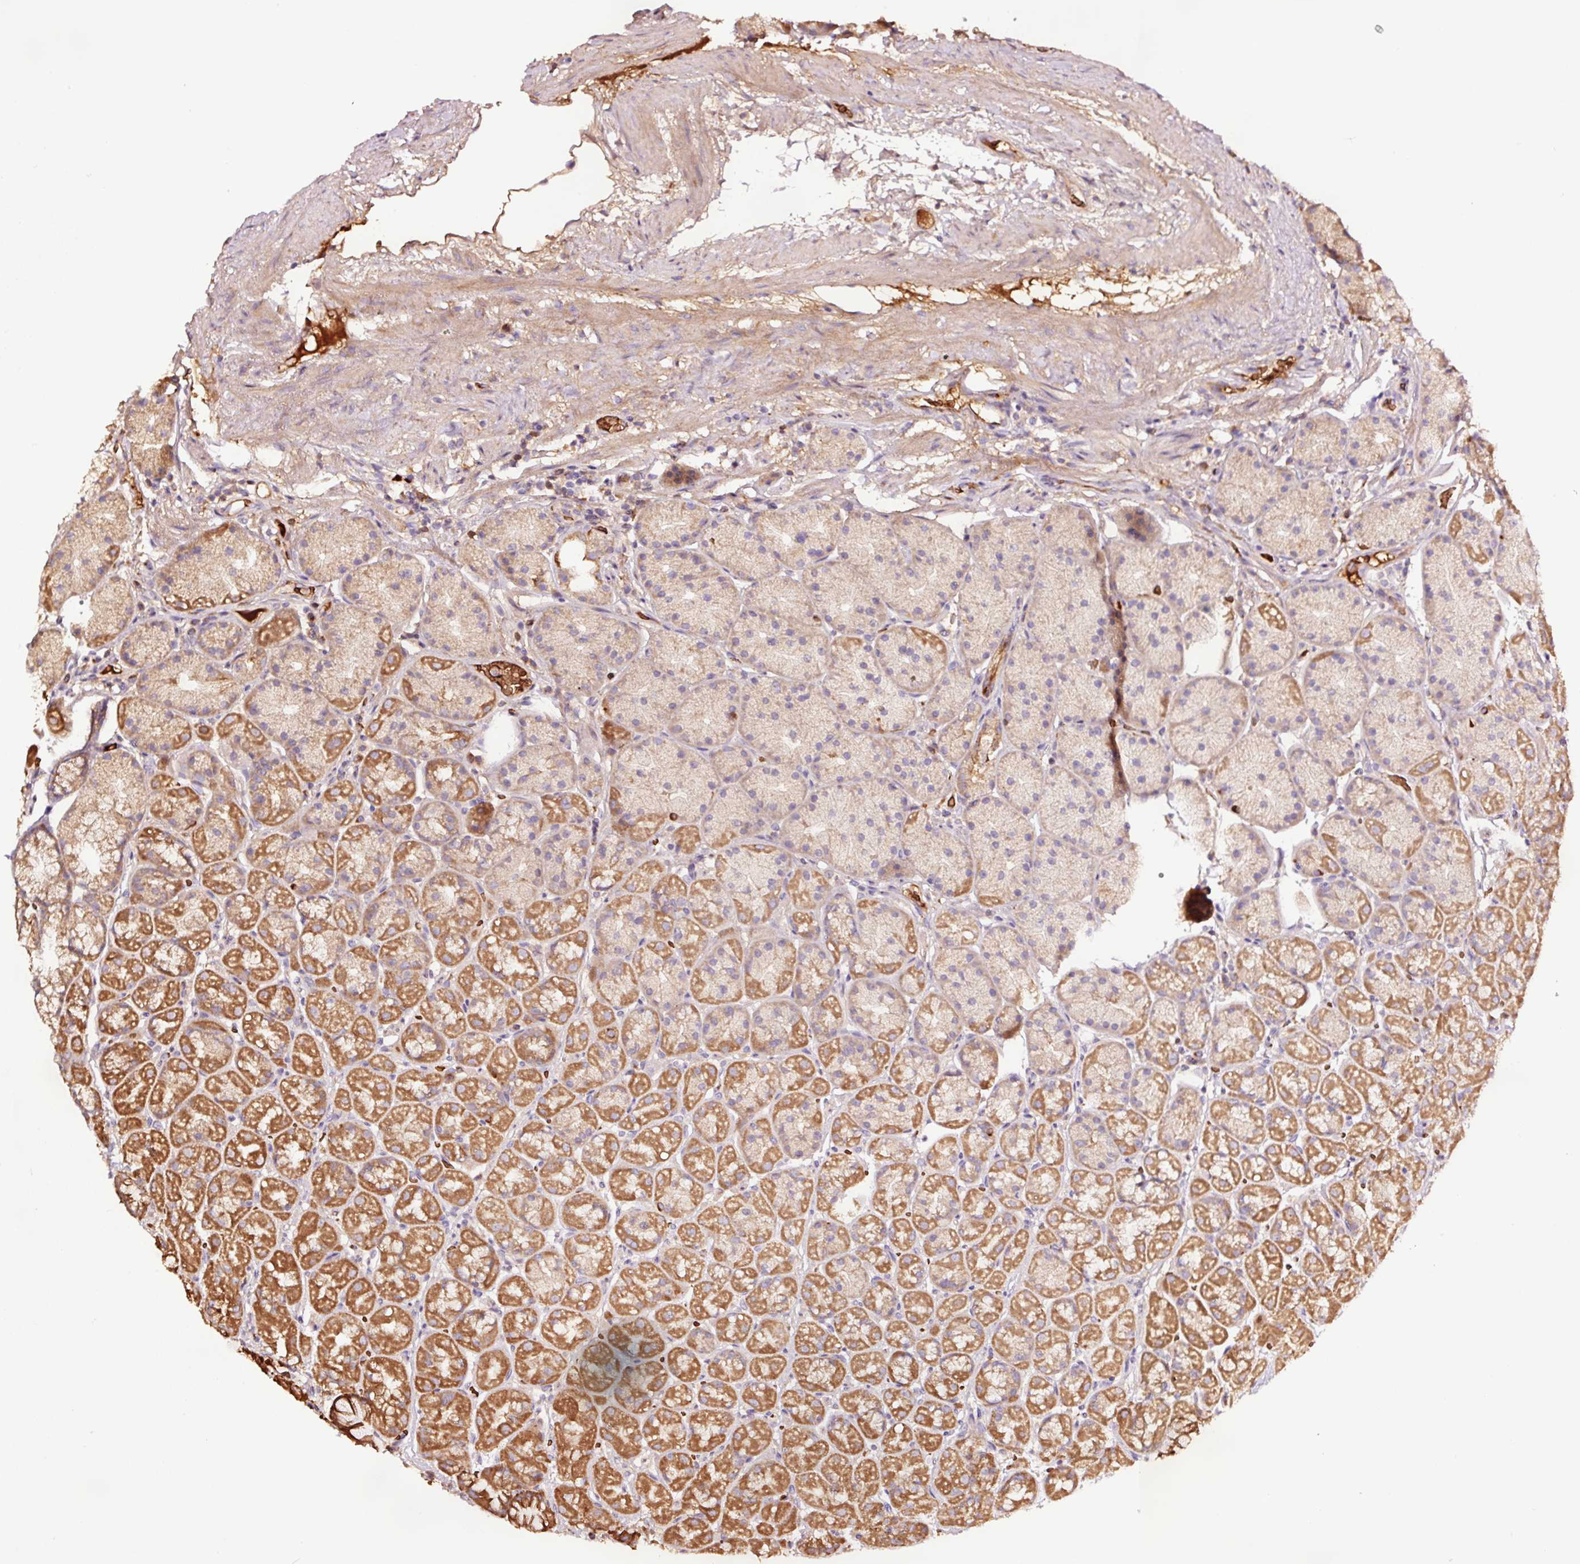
{"staining": {"intensity": "strong", "quantity": ">75%", "location": "cytoplasmic/membranous"}, "tissue": "stomach", "cell_type": "Glandular cells", "image_type": "normal", "snomed": [{"axis": "morphology", "description": "Normal tissue, NOS"}, {"axis": "topography", "description": "Stomach, lower"}], "caption": "Brown immunohistochemical staining in normal stomach displays strong cytoplasmic/membranous expression in approximately >75% of glandular cells.", "gene": "PGLYRP2", "patient": {"sex": "male", "age": 67}}